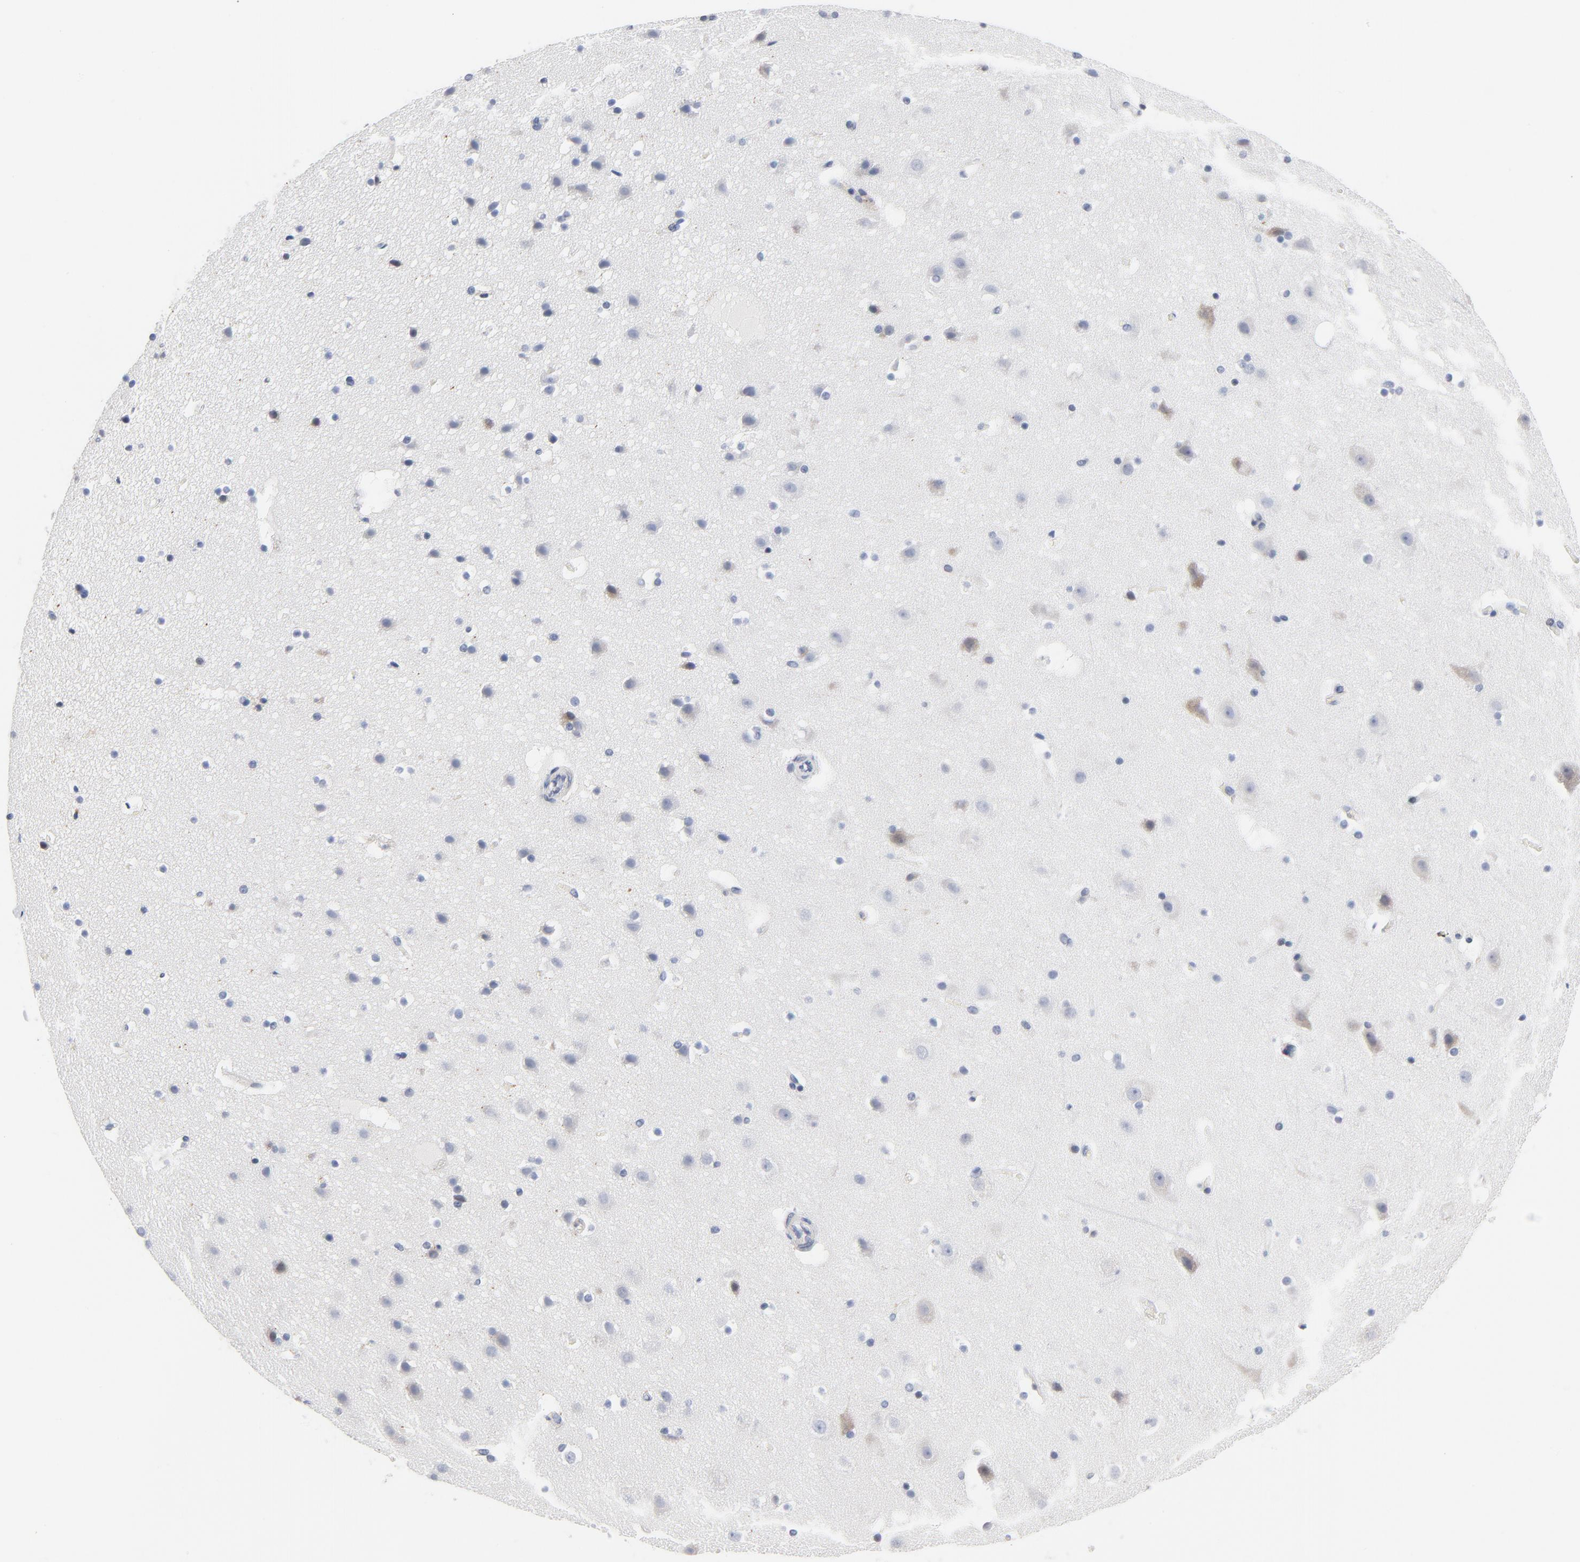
{"staining": {"intensity": "negative", "quantity": "none", "location": "none"}, "tissue": "cerebral cortex", "cell_type": "Endothelial cells", "image_type": "normal", "snomed": [{"axis": "morphology", "description": "Normal tissue, NOS"}, {"axis": "topography", "description": "Cerebral cortex"}], "caption": "Immunohistochemistry (IHC) histopathology image of normal cerebral cortex: cerebral cortex stained with DAB (3,3'-diaminobenzidine) shows no significant protein staining in endothelial cells.", "gene": "KCNK13", "patient": {"sex": "male", "age": 45}}